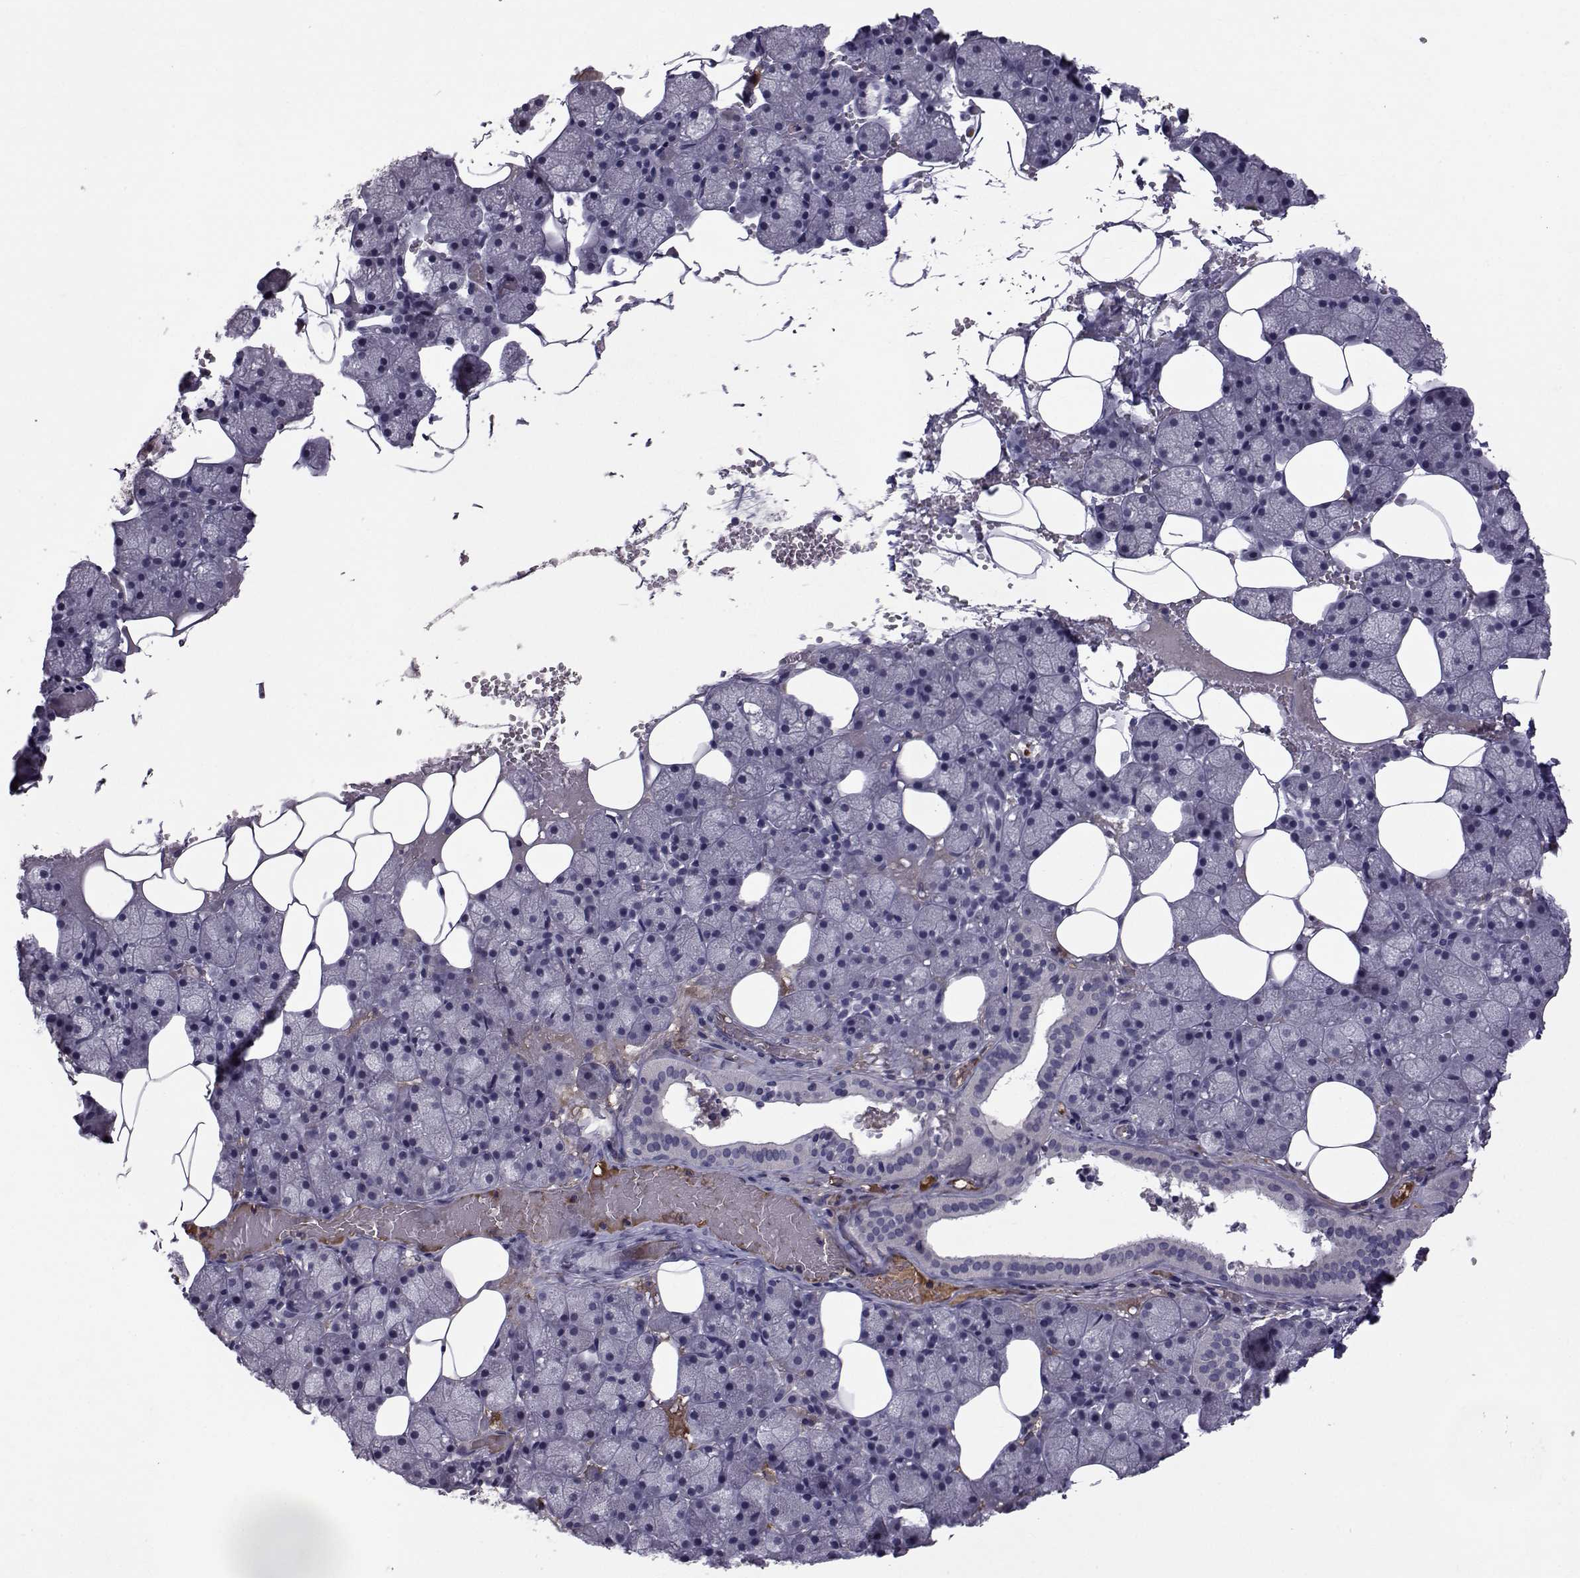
{"staining": {"intensity": "negative", "quantity": "none", "location": "none"}, "tissue": "salivary gland", "cell_type": "Glandular cells", "image_type": "normal", "snomed": [{"axis": "morphology", "description": "Normal tissue, NOS"}, {"axis": "topography", "description": "Salivary gland"}], "caption": "This is an immunohistochemistry (IHC) photomicrograph of unremarkable human salivary gland. There is no expression in glandular cells.", "gene": "TNFRSF11B", "patient": {"sex": "male", "age": 38}}